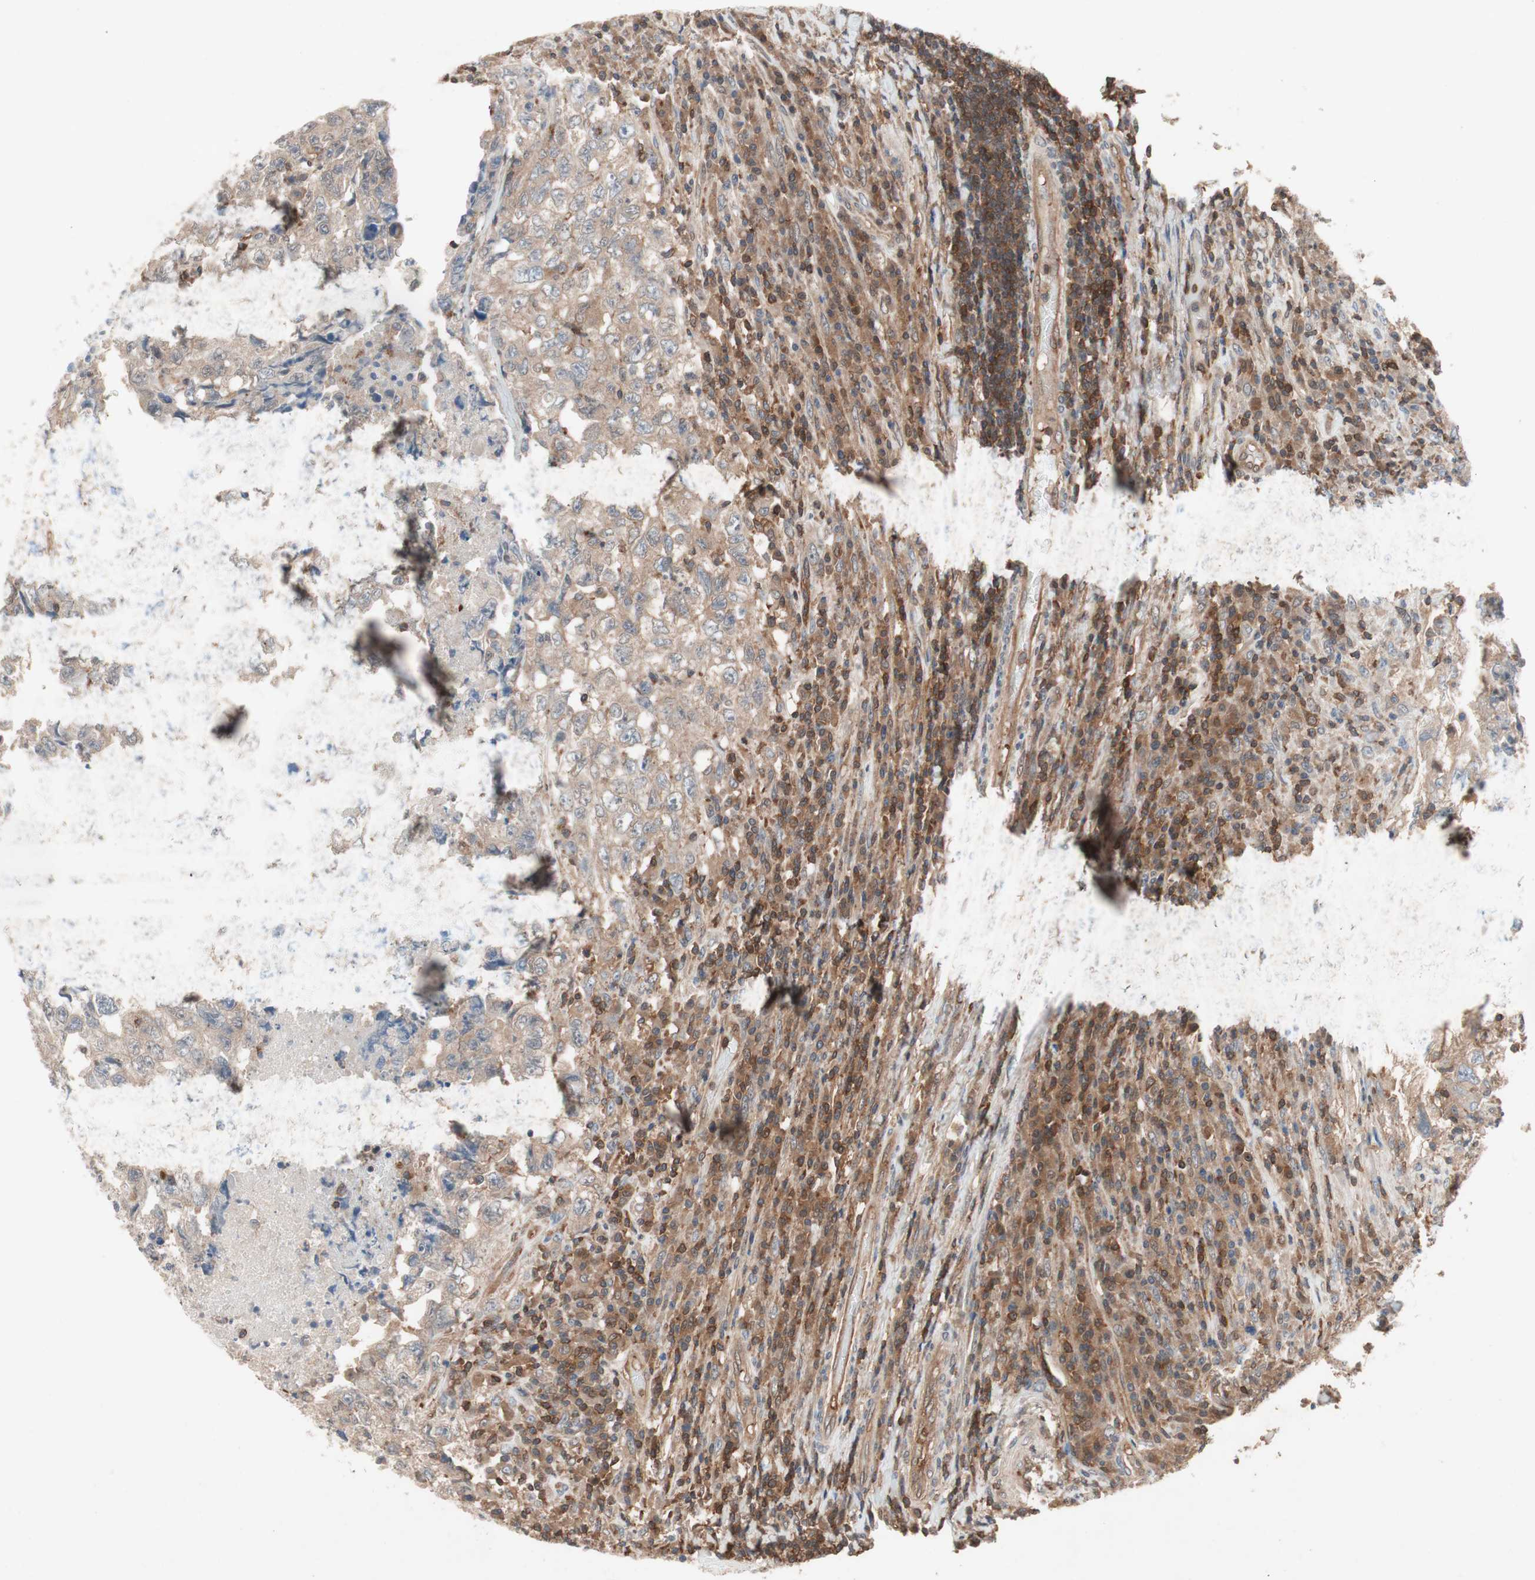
{"staining": {"intensity": "moderate", "quantity": ">75%", "location": "cytoplasmic/membranous"}, "tissue": "testis cancer", "cell_type": "Tumor cells", "image_type": "cancer", "snomed": [{"axis": "morphology", "description": "Necrosis, NOS"}, {"axis": "morphology", "description": "Carcinoma, Embryonal, NOS"}, {"axis": "topography", "description": "Testis"}], "caption": "DAB (3,3'-diaminobenzidine) immunohistochemical staining of embryonal carcinoma (testis) demonstrates moderate cytoplasmic/membranous protein expression in about >75% of tumor cells. The staining was performed using DAB, with brown indicating positive protein expression. Nuclei are stained blue with hematoxylin.", "gene": "GALT", "patient": {"sex": "male", "age": 19}}